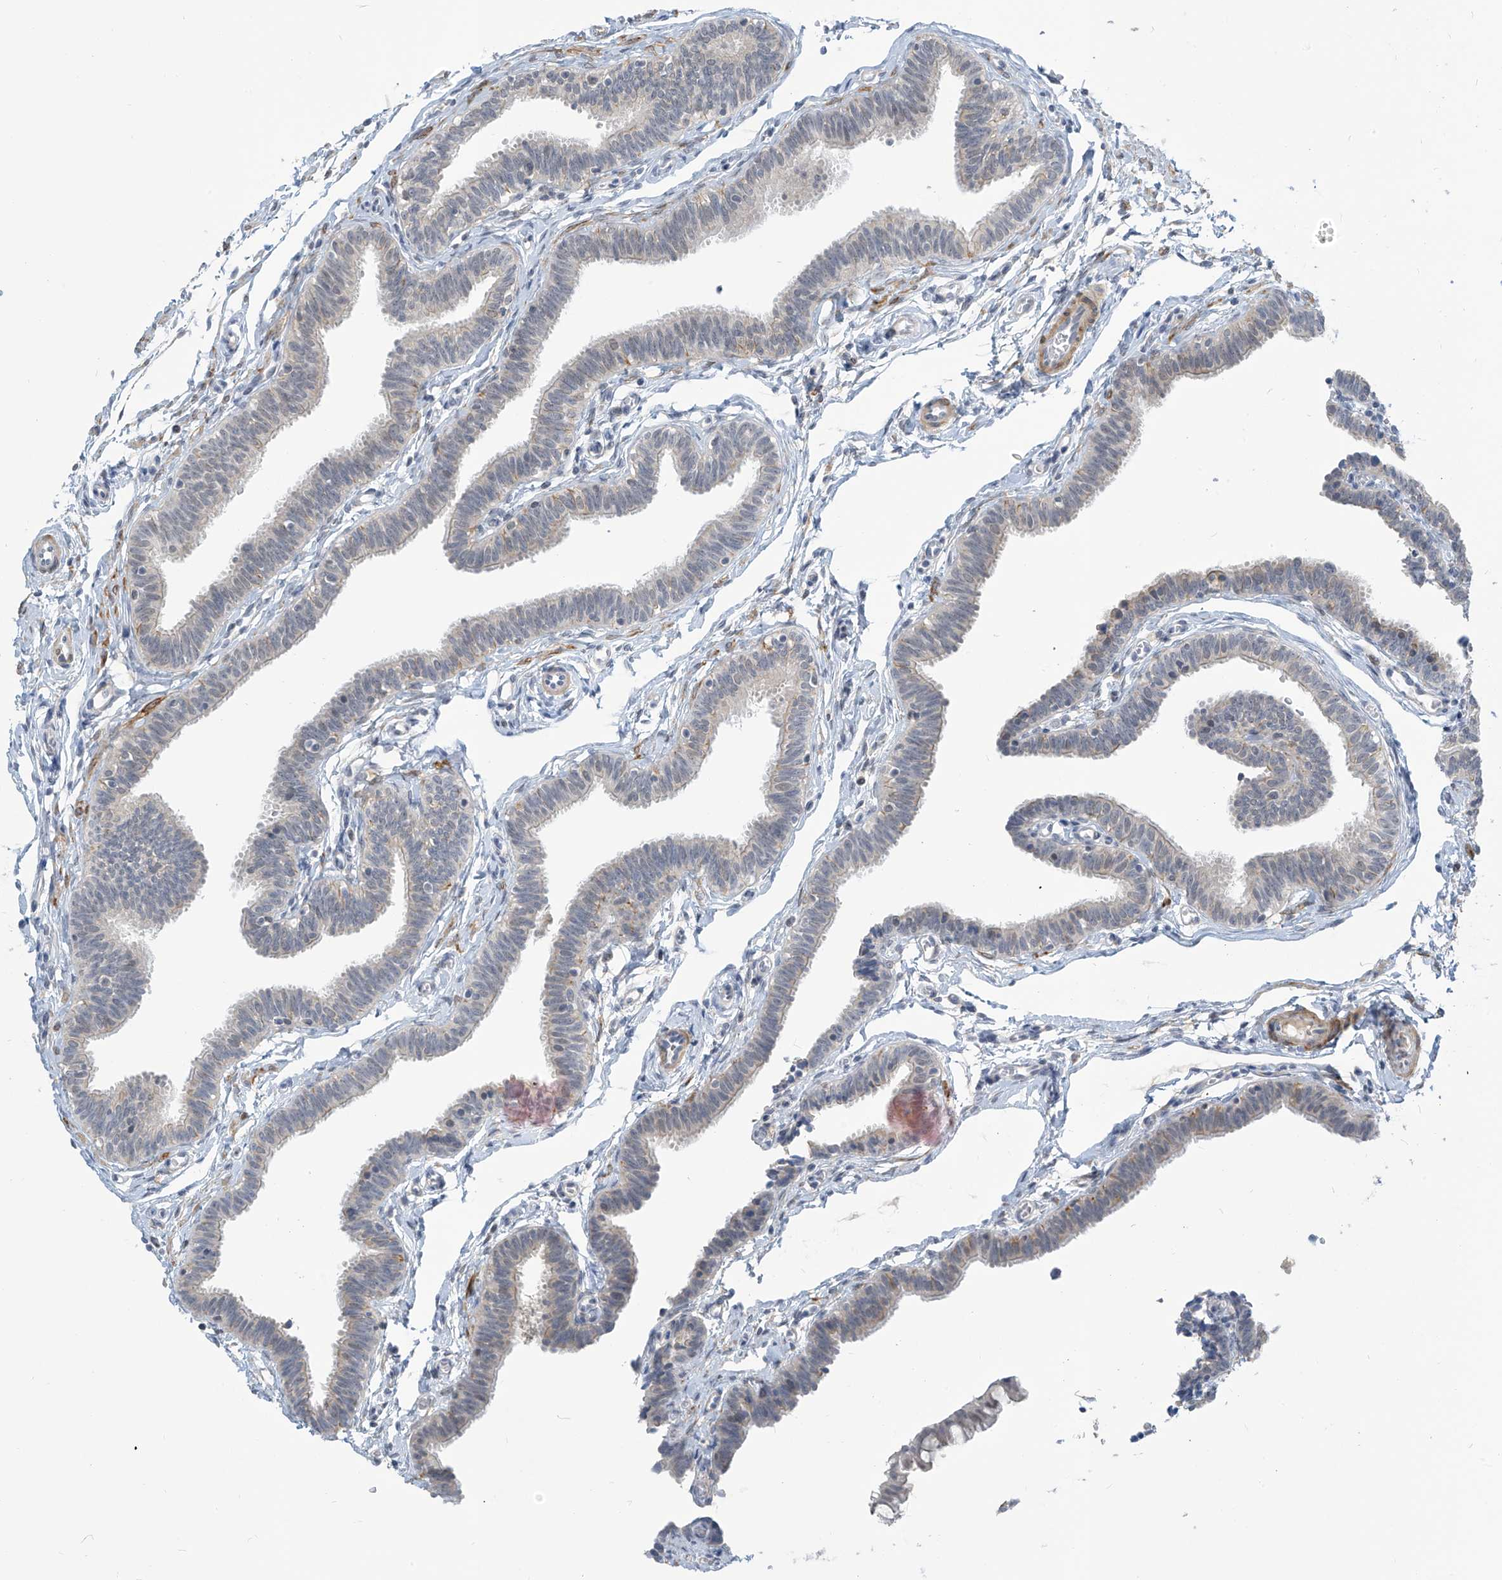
{"staining": {"intensity": "negative", "quantity": "none", "location": "none"}, "tissue": "fallopian tube", "cell_type": "Glandular cells", "image_type": "normal", "snomed": [{"axis": "morphology", "description": "Normal tissue, NOS"}, {"axis": "topography", "description": "Fallopian tube"}, {"axis": "topography", "description": "Ovary"}], "caption": "Protein analysis of unremarkable fallopian tube displays no significant positivity in glandular cells.", "gene": "METAP1D", "patient": {"sex": "female", "age": 23}}